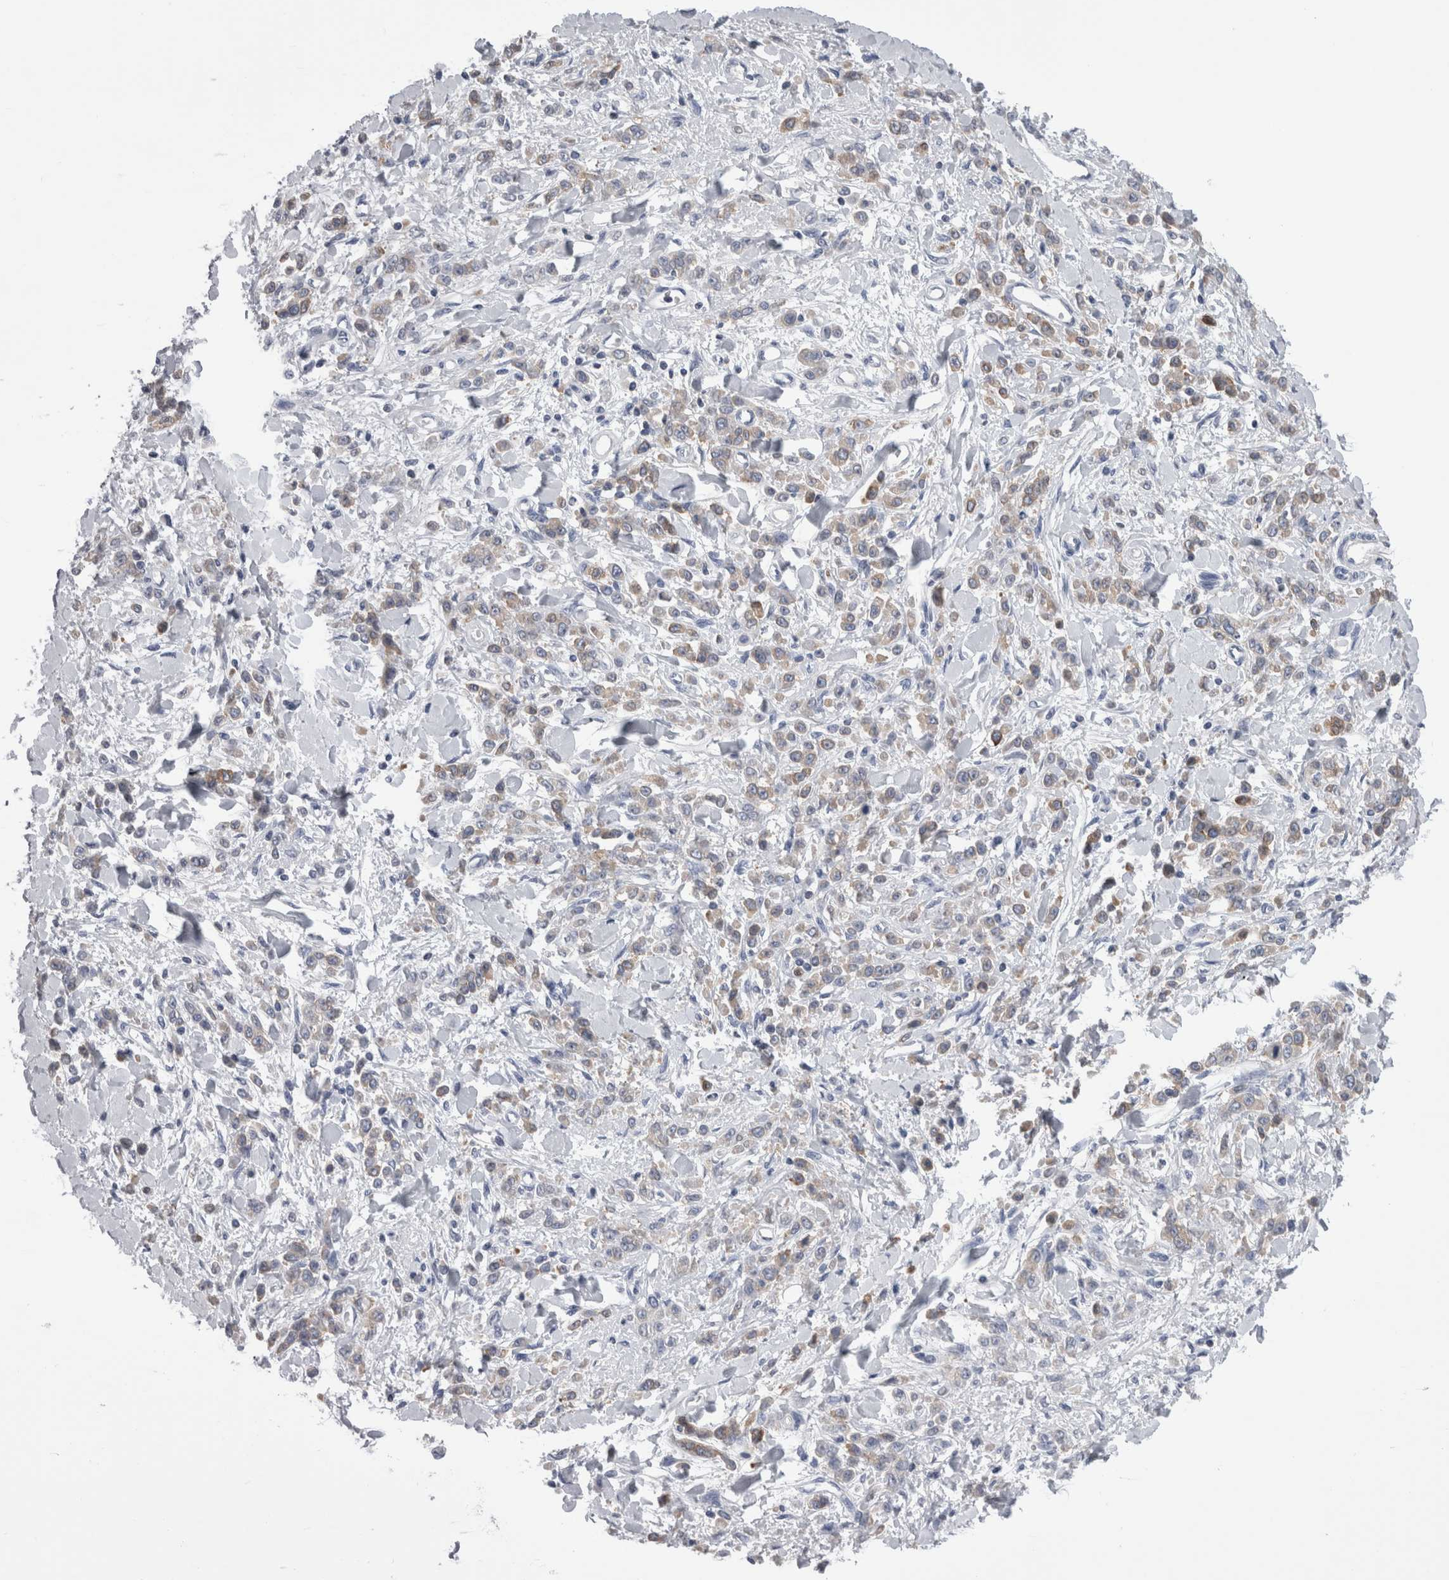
{"staining": {"intensity": "weak", "quantity": "25%-75%", "location": "cytoplasmic/membranous"}, "tissue": "stomach cancer", "cell_type": "Tumor cells", "image_type": "cancer", "snomed": [{"axis": "morphology", "description": "Normal tissue, NOS"}, {"axis": "morphology", "description": "Adenocarcinoma, NOS"}, {"axis": "topography", "description": "Stomach"}], "caption": "About 25%-75% of tumor cells in stomach adenocarcinoma show weak cytoplasmic/membranous protein positivity as visualized by brown immunohistochemical staining.", "gene": "DCTN6", "patient": {"sex": "male", "age": 82}}